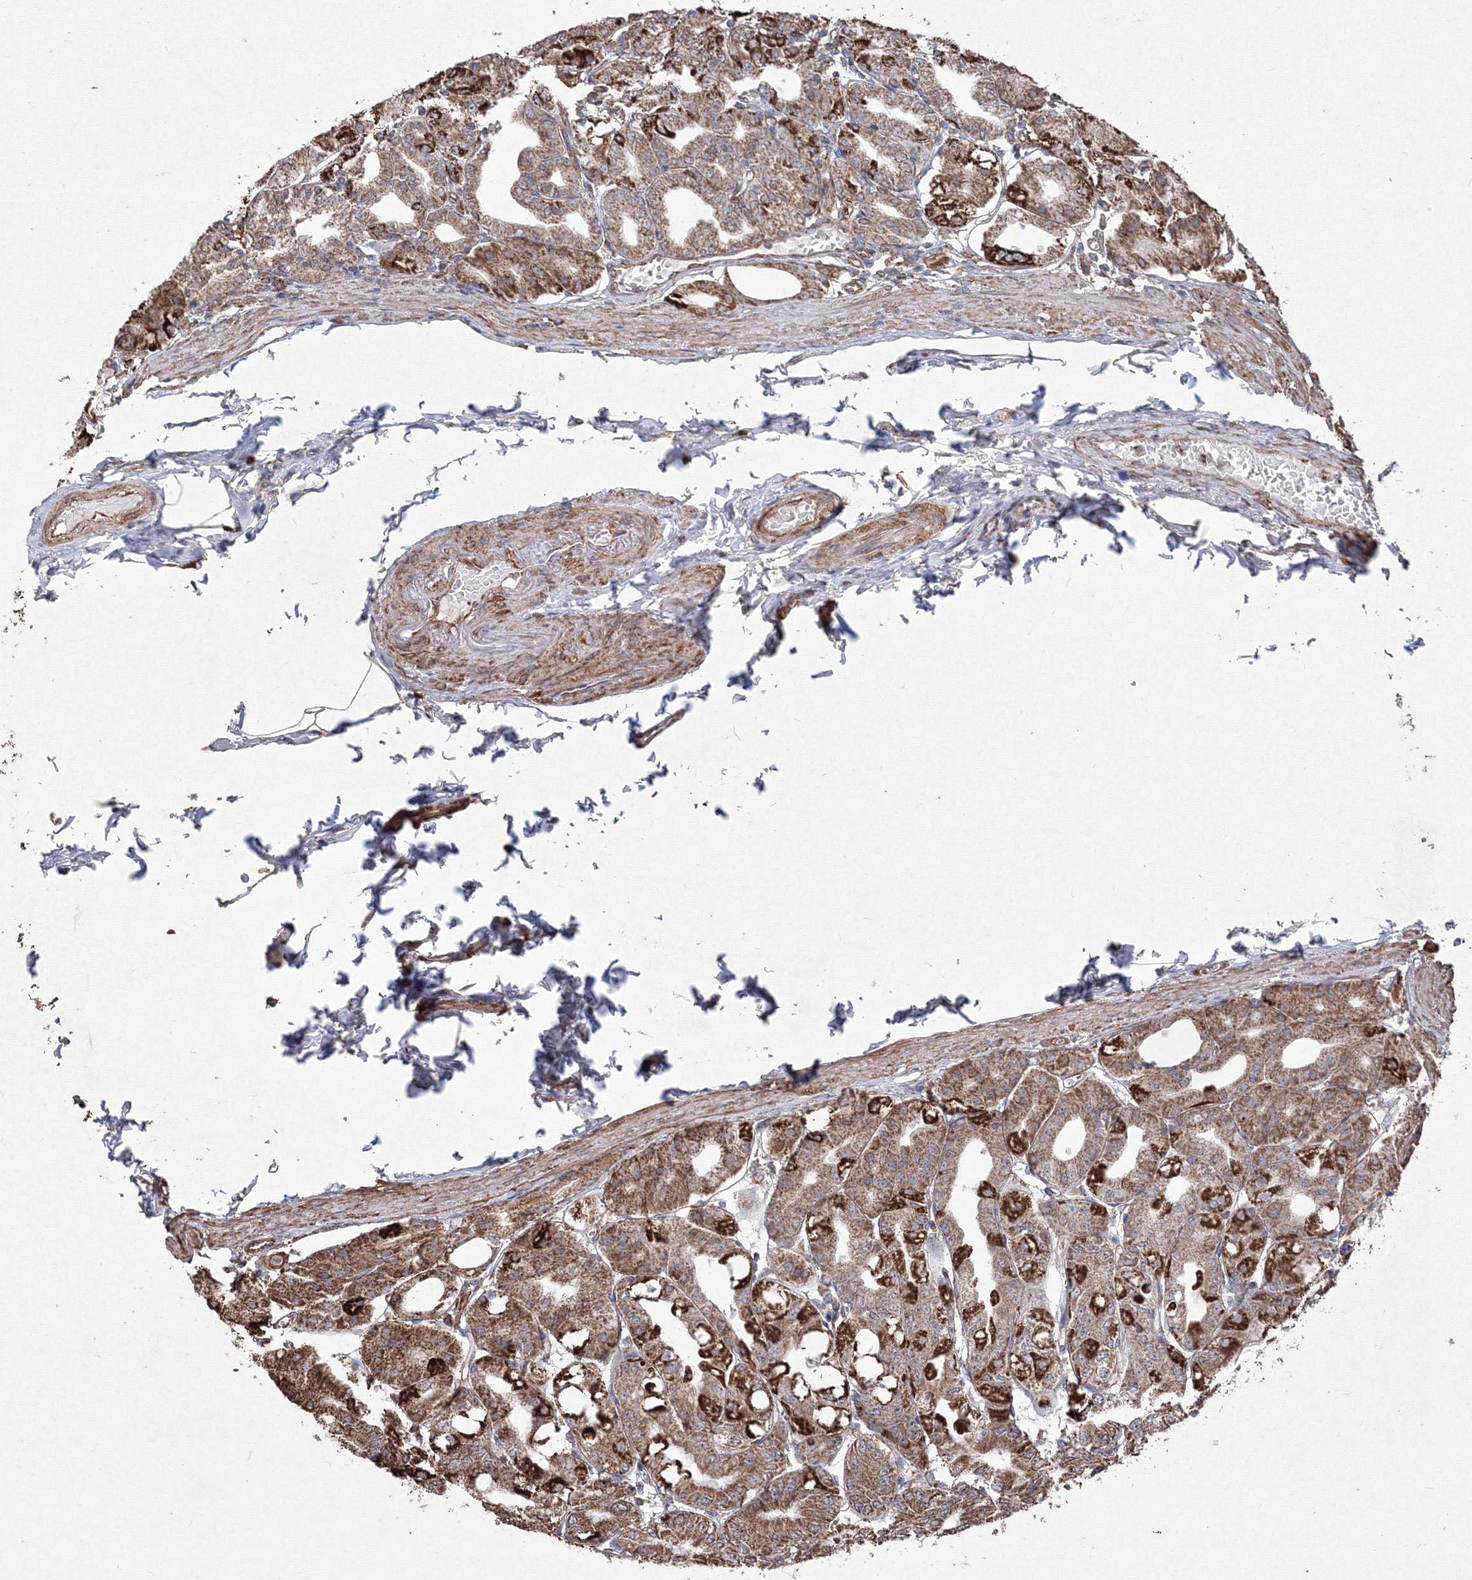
{"staining": {"intensity": "strong", "quantity": ">75%", "location": "cytoplasmic/membranous"}, "tissue": "stomach", "cell_type": "Glandular cells", "image_type": "normal", "snomed": [{"axis": "morphology", "description": "Normal tissue, NOS"}, {"axis": "topography", "description": "Stomach, lower"}], "caption": "Stomach was stained to show a protein in brown. There is high levels of strong cytoplasmic/membranous expression in approximately >75% of glandular cells. Using DAB (3,3'-diaminobenzidine) (brown) and hematoxylin (blue) stains, captured at high magnification using brightfield microscopy.", "gene": "TMEM139", "patient": {"sex": "male", "age": 71}}